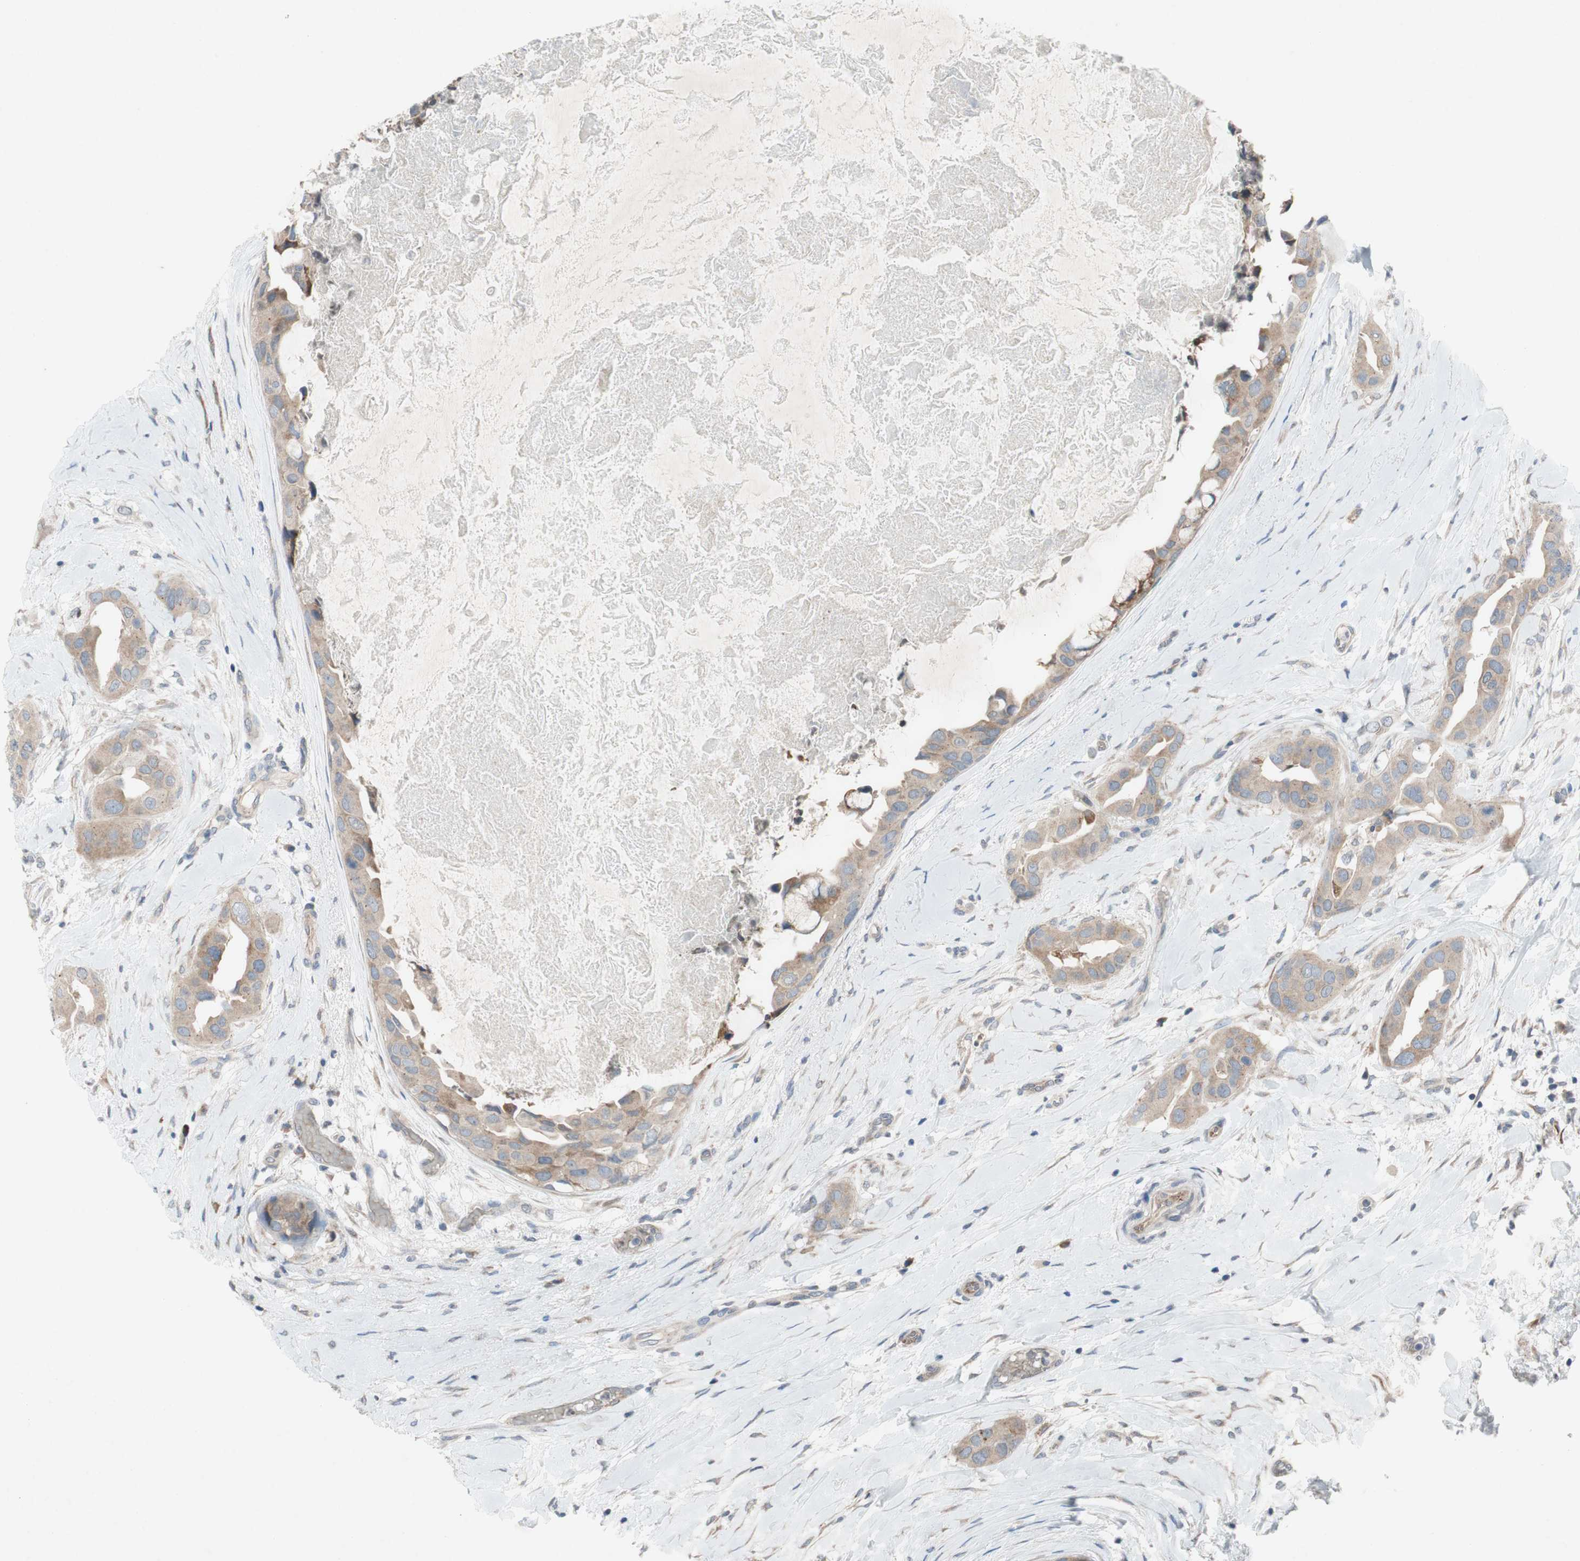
{"staining": {"intensity": "weak", "quantity": ">75%", "location": "cytoplasmic/membranous"}, "tissue": "breast cancer", "cell_type": "Tumor cells", "image_type": "cancer", "snomed": [{"axis": "morphology", "description": "Duct carcinoma"}, {"axis": "topography", "description": "Breast"}], "caption": "IHC image of neoplastic tissue: breast cancer (invasive ductal carcinoma) stained using IHC exhibits low levels of weak protein expression localized specifically in the cytoplasmic/membranous of tumor cells, appearing as a cytoplasmic/membranous brown color.", "gene": "ADD2", "patient": {"sex": "female", "age": 40}}